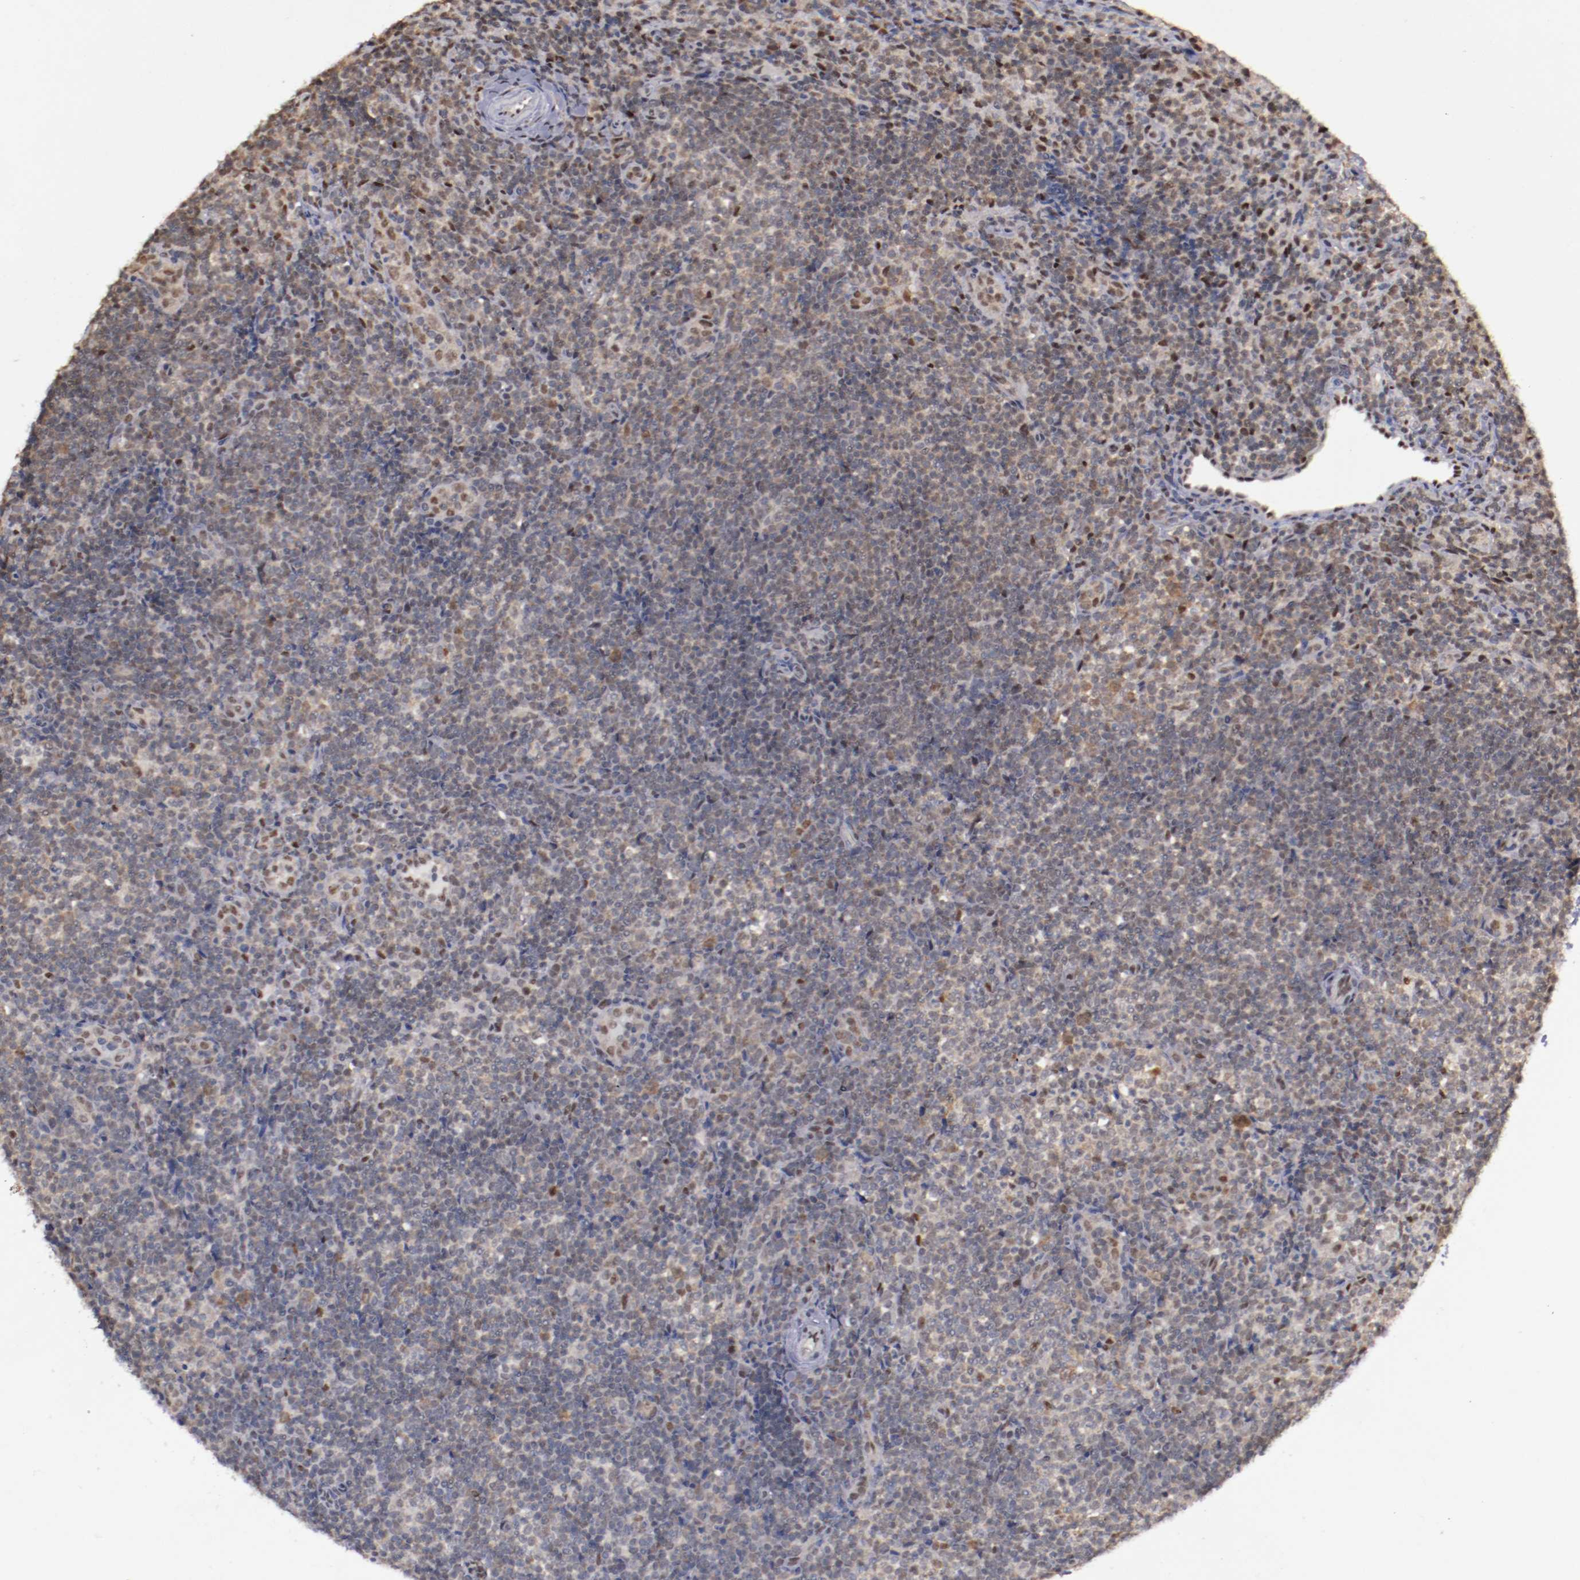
{"staining": {"intensity": "weak", "quantity": "25%-75%", "location": "cytoplasmic/membranous,nuclear"}, "tissue": "lymphoma", "cell_type": "Tumor cells", "image_type": "cancer", "snomed": [{"axis": "morphology", "description": "Malignant lymphoma, non-Hodgkin's type, Low grade"}, {"axis": "topography", "description": "Lymph node"}], "caption": "The micrograph reveals staining of low-grade malignant lymphoma, non-Hodgkin's type, revealing weak cytoplasmic/membranous and nuclear protein positivity (brown color) within tumor cells.", "gene": "ARNT", "patient": {"sex": "female", "age": 76}}